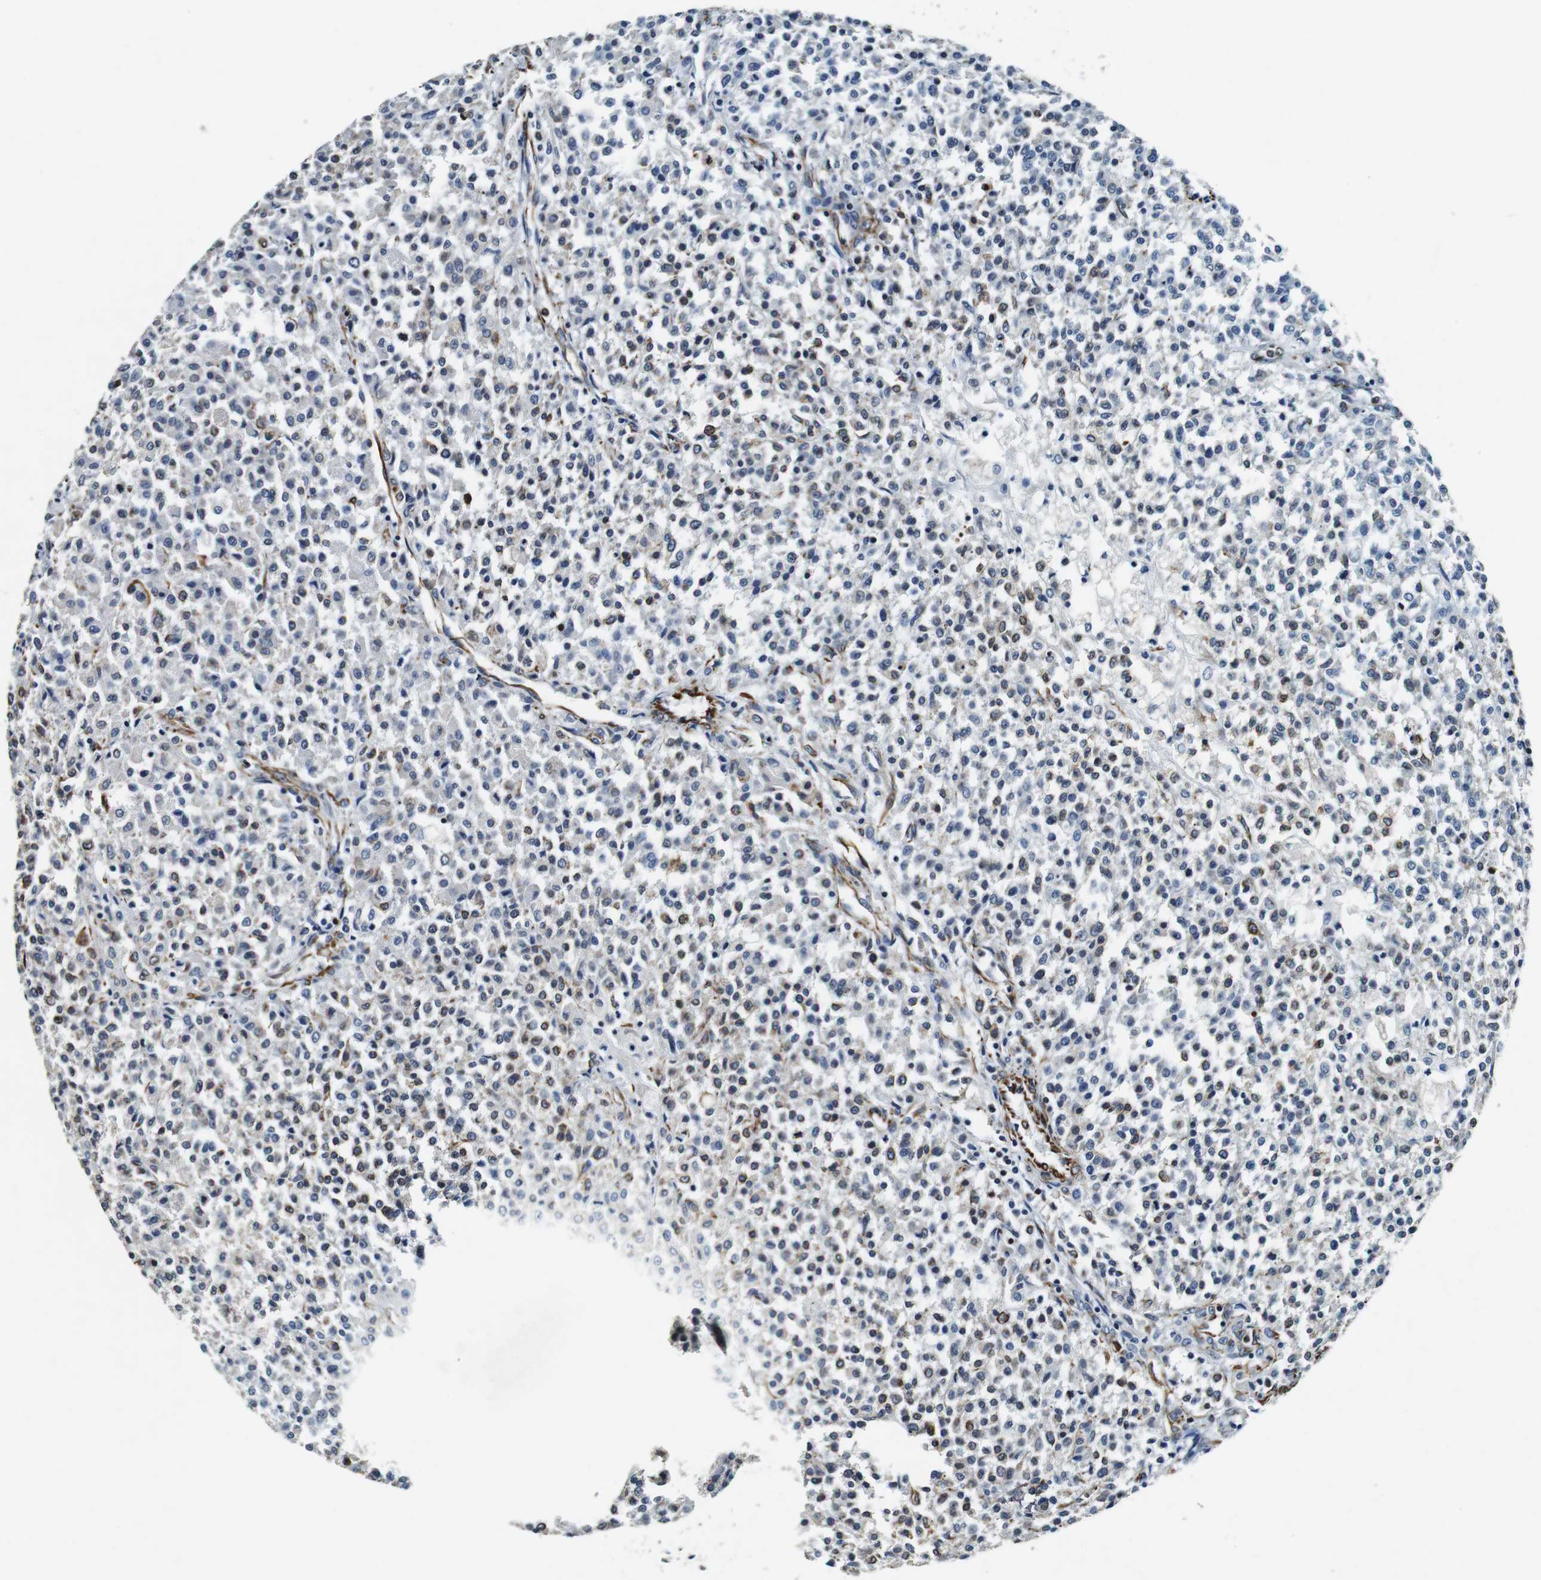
{"staining": {"intensity": "negative", "quantity": "none", "location": "none"}, "tissue": "testis cancer", "cell_type": "Tumor cells", "image_type": "cancer", "snomed": [{"axis": "morphology", "description": "Seminoma, NOS"}, {"axis": "topography", "description": "Testis"}], "caption": "The micrograph reveals no staining of tumor cells in testis cancer (seminoma).", "gene": "GJE1", "patient": {"sex": "male", "age": 59}}